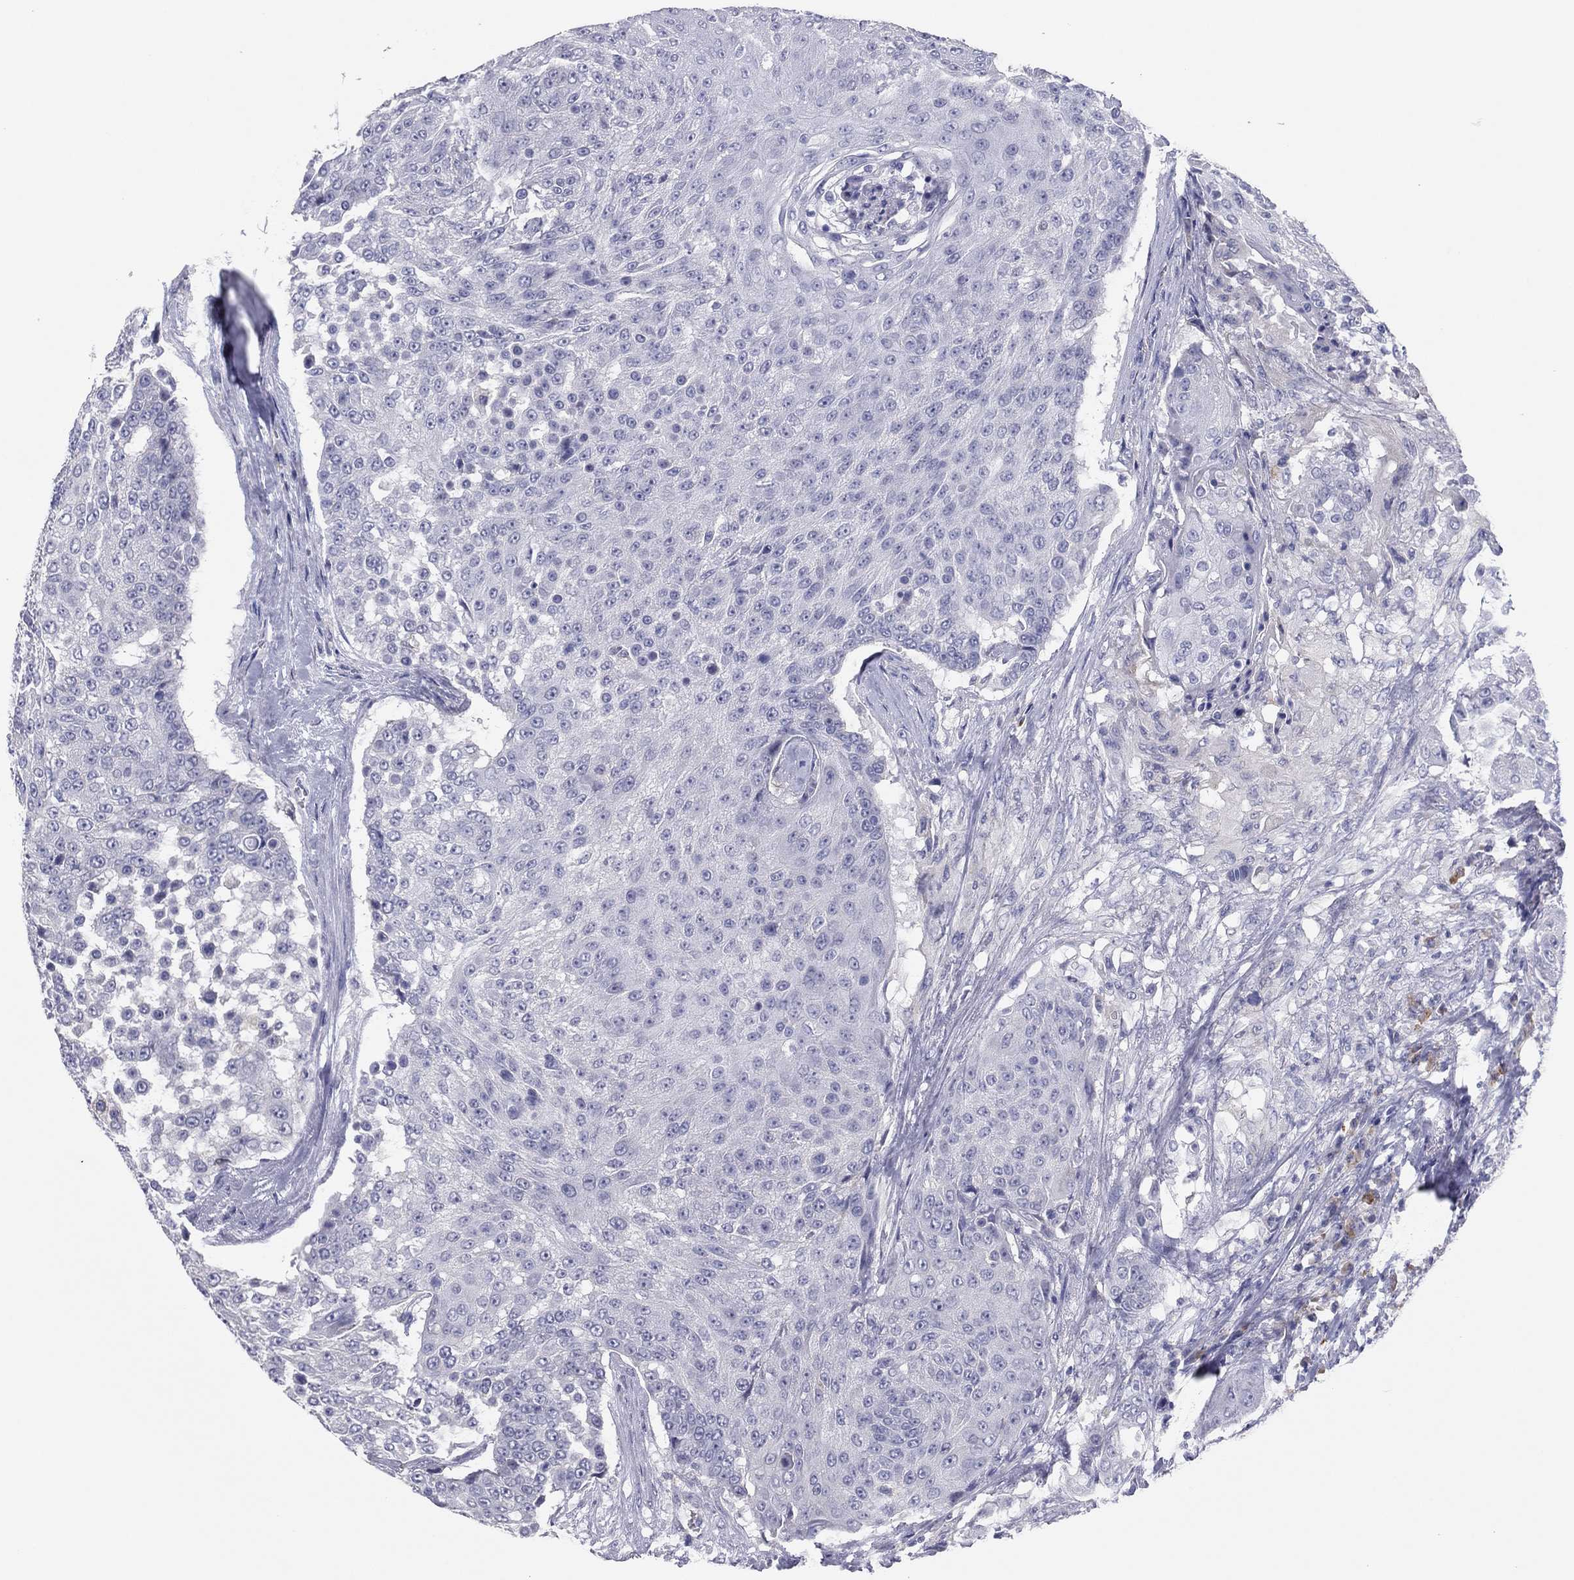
{"staining": {"intensity": "negative", "quantity": "none", "location": "none"}, "tissue": "urothelial cancer", "cell_type": "Tumor cells", "image_type": "cancer", "snomed": [{"axis": "morphology", "description": "Urothelial carcinoma, High grade"}, {"axis": "topography", "description": "Urinary bladder"}], "caption": "Histopathology image shows no protein expression in tumor cells of high-grade urothelial carcinoma tissue.", "gene": "GRK7", "patient": {"sex": "female", "age": 63}}